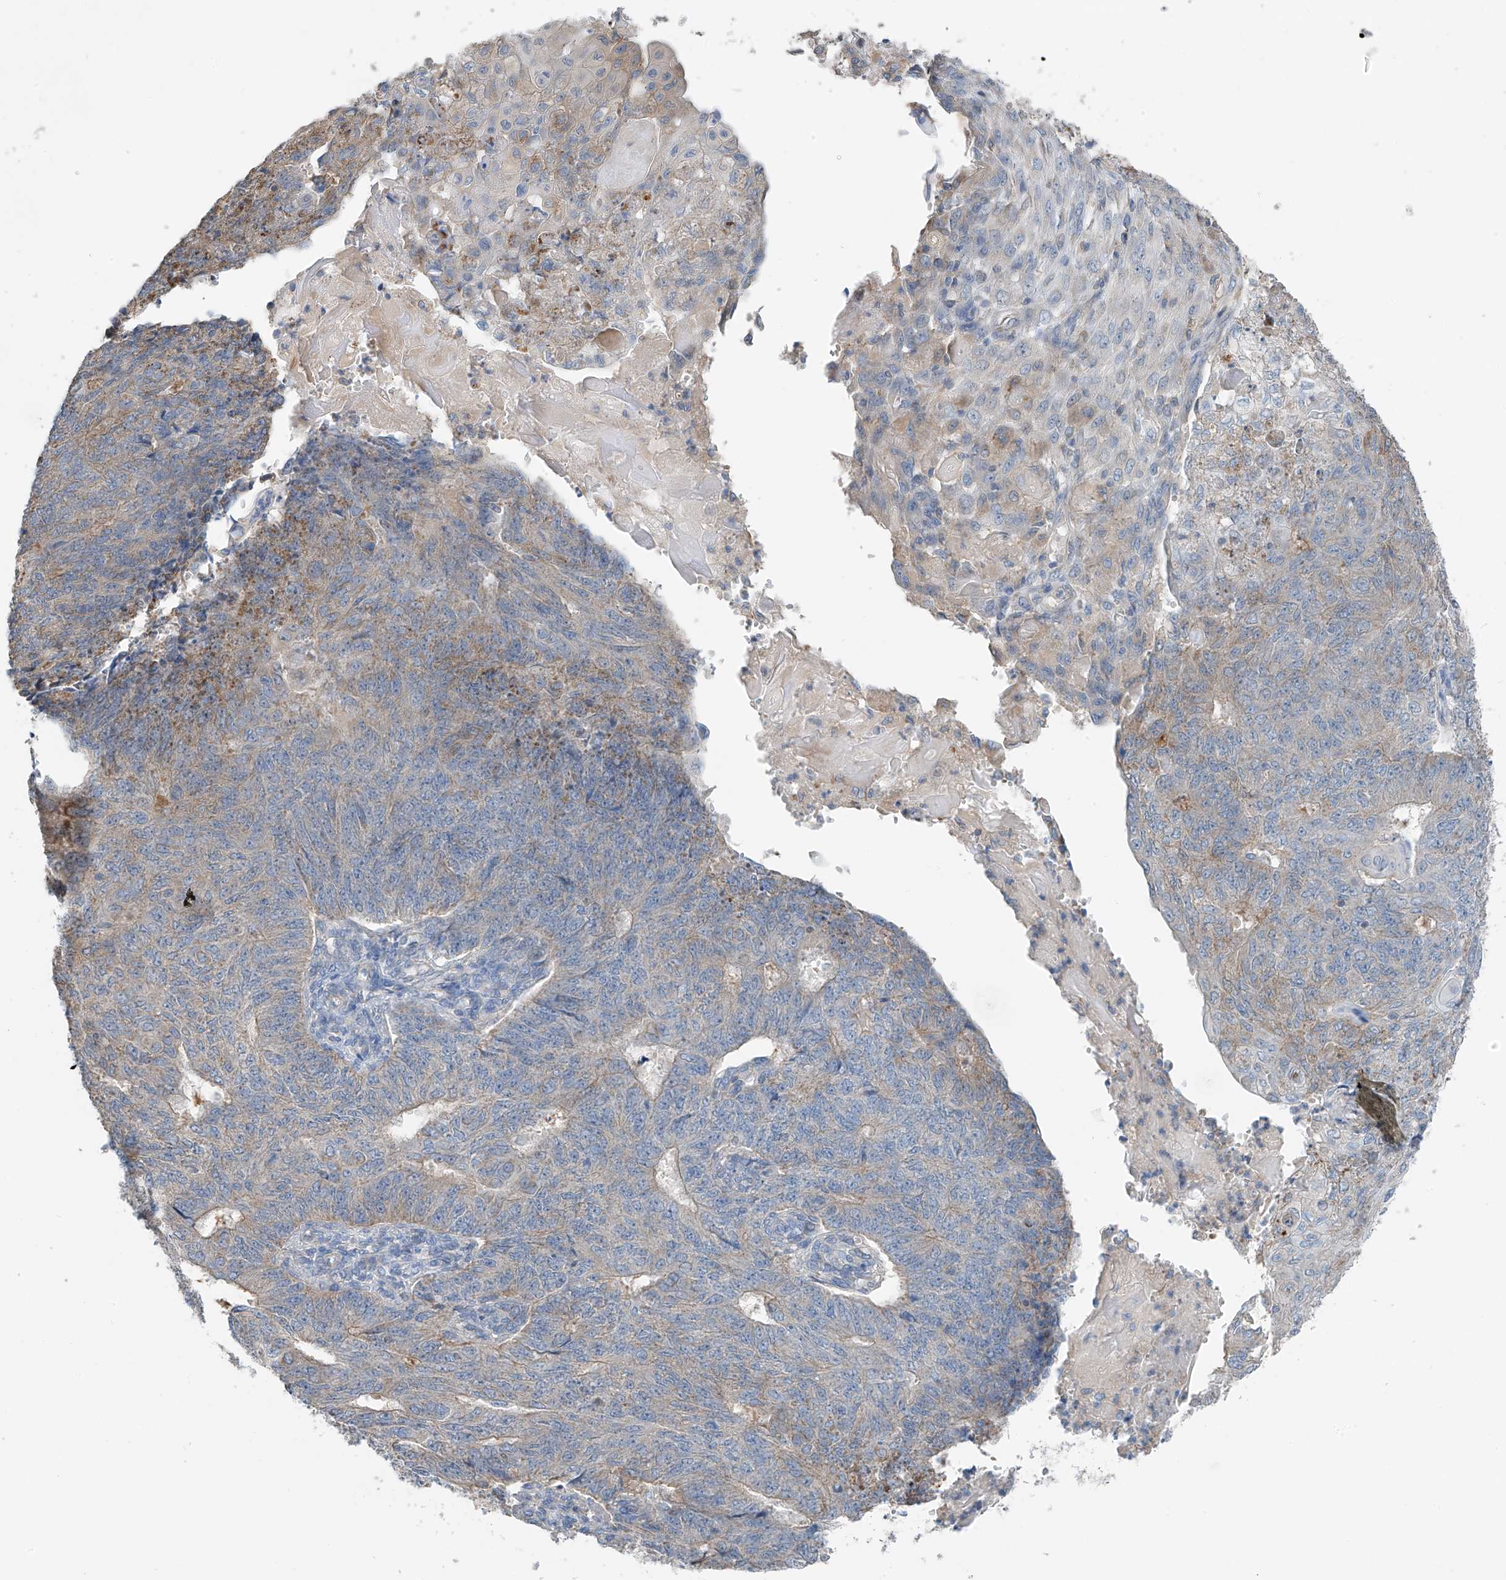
{"staining": {"intensity": "moderate", "quantity": "<25%", "location": "cytoplasmic/membranous"}, "tissue": "endometrial cancer", "cell_type": "Tumor cells", "image_type": "cancer", "snomed": [{"axis": "morphology", "description": "Adenocarcinoma, NOS"}, {"axis": "topography", "description": "Endometrium"}], "caption": "Immunohistochemistry photomicrograph of human endometrial cancer (adenocarcinoma) stained for a protein (brown), which displays low levels of moderate cytoplasmic/membranous staining in approximately <25% of tumor cells.", "gene": "SYN3", "patient": {"sex": "female", "age": 32}}